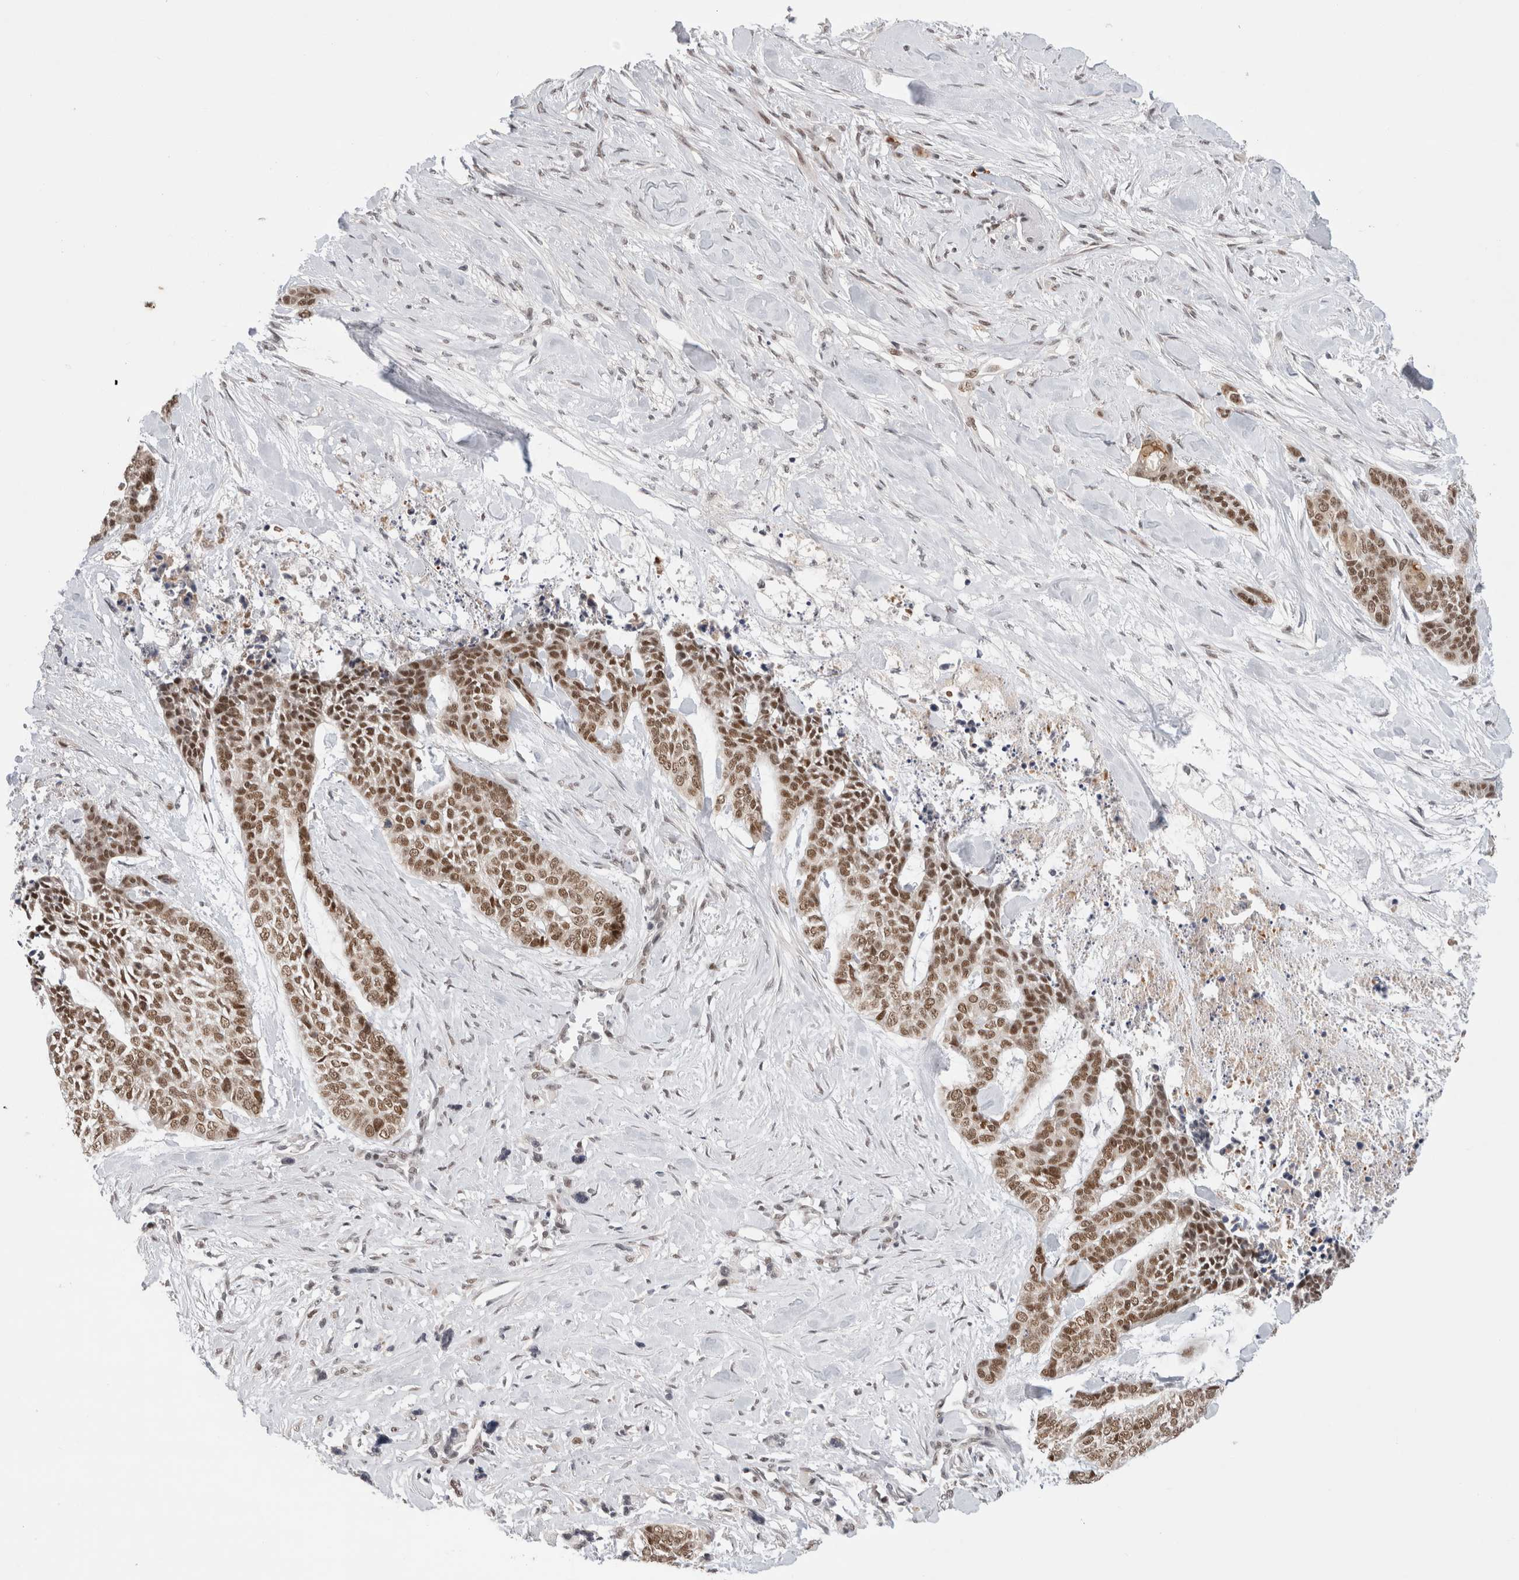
{"staining": {"intensity": "strong", "quantity": ">75%", "location": "cytoplasmic/membranous,nuclear"}, "tissue": "skin cancer", "cell_type": "Tumor cells", "image_type": "cancer", "snomed": [{"axis": "morphology", "description": "Basal cell carcinoma"}, {"axis": "topography", "description": "Skin"}], "caption": "A micrograph of human basal cell carcinoma (skin) stained for a protein shows strong cytoplasmic/membranous and nuclear brown staining in tumor cells.", "gene": "RECQL4", "patient": {"sex": "female", "age": 64}}